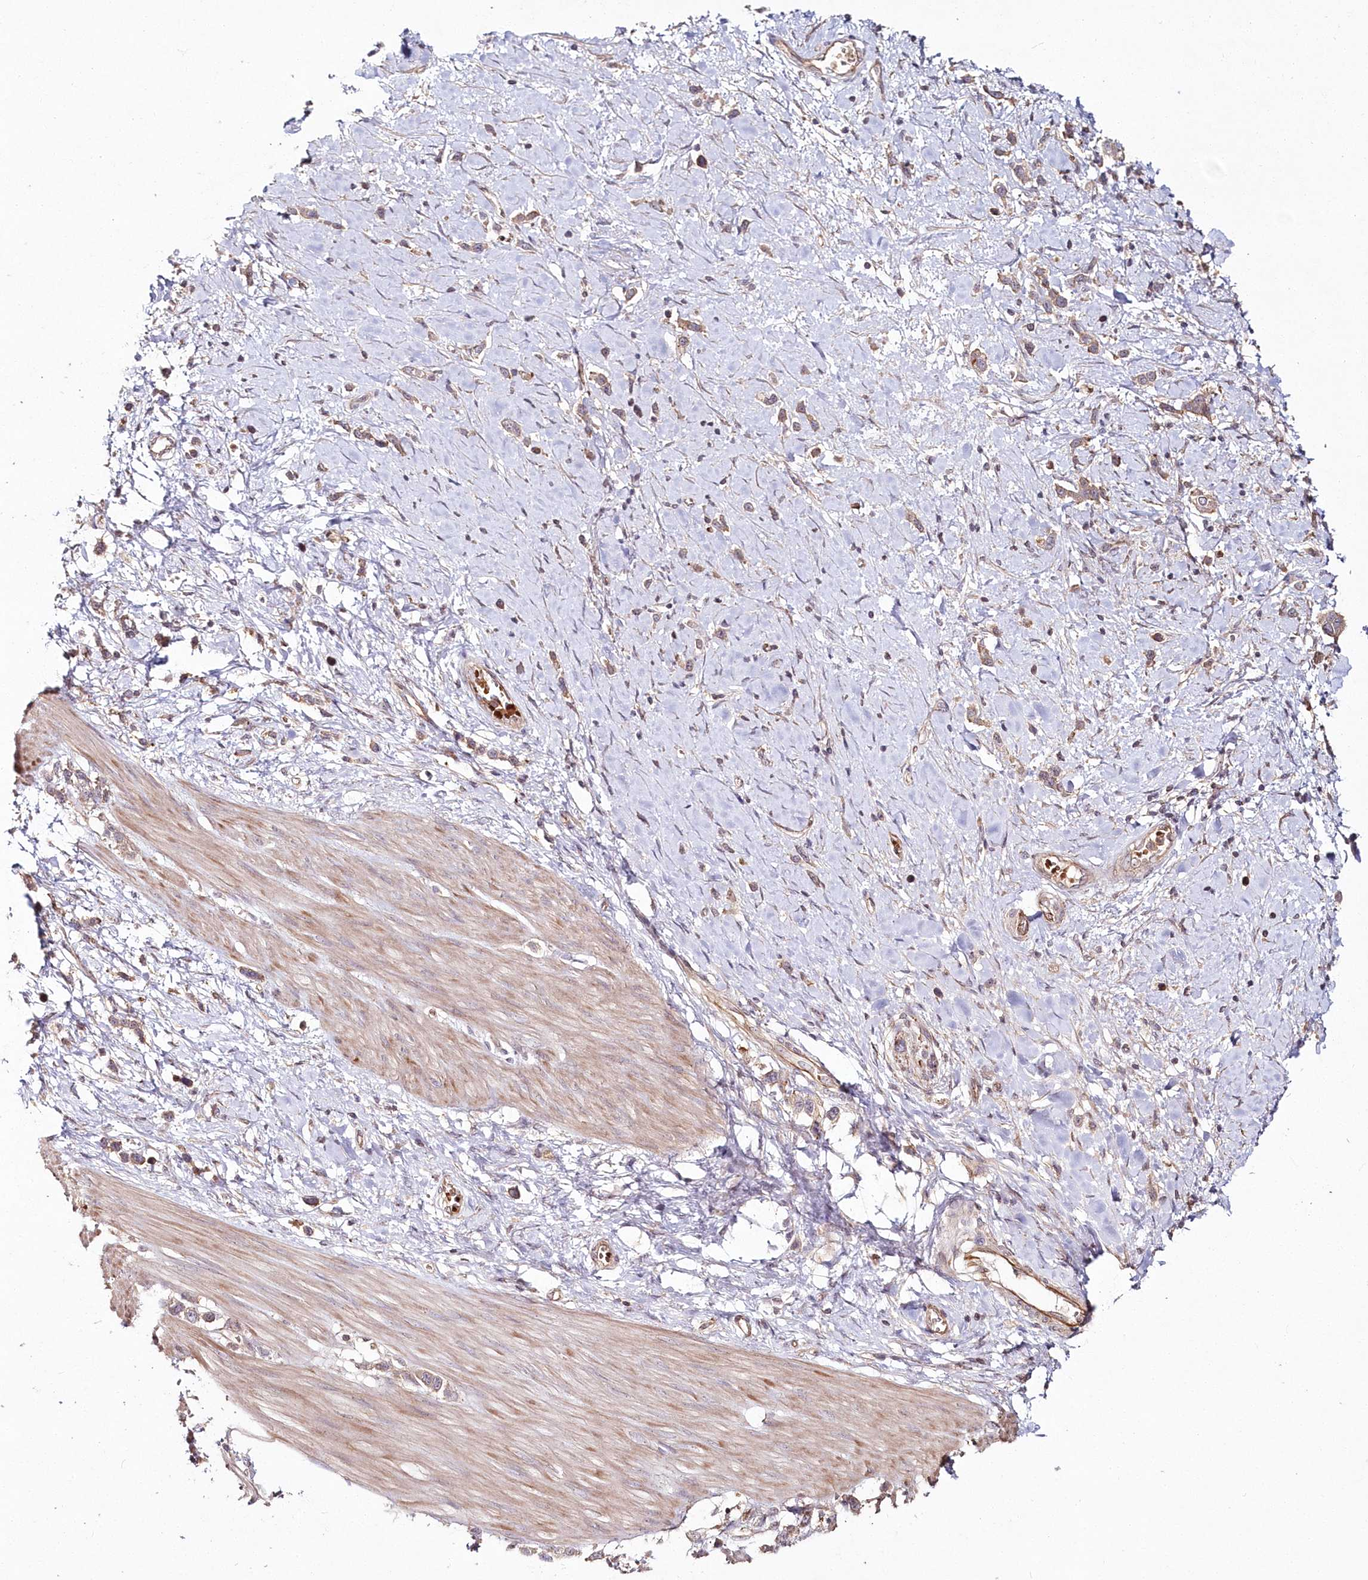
{"staining": {"intensity": "moderate", "quantity": ">75%", "location": "cytoplasmic/membranous"}, "tissue": "stomach cancer", "cell_type": "Tumor cells", "image_type": "cancer", "snomed": [{"axis": "morphology", "description": "Adenocarcinoma, NOS"}, {"axis": "topography", "description": "Stomach"}], "caption": "Adenocarcinoma (stomach) stained with IHC shows moderate cytoplasmic/membranous positivity in about >75% of tumor cells.", "gene": "HYCC2", "patient": {"sex": "female", "age": 65}}